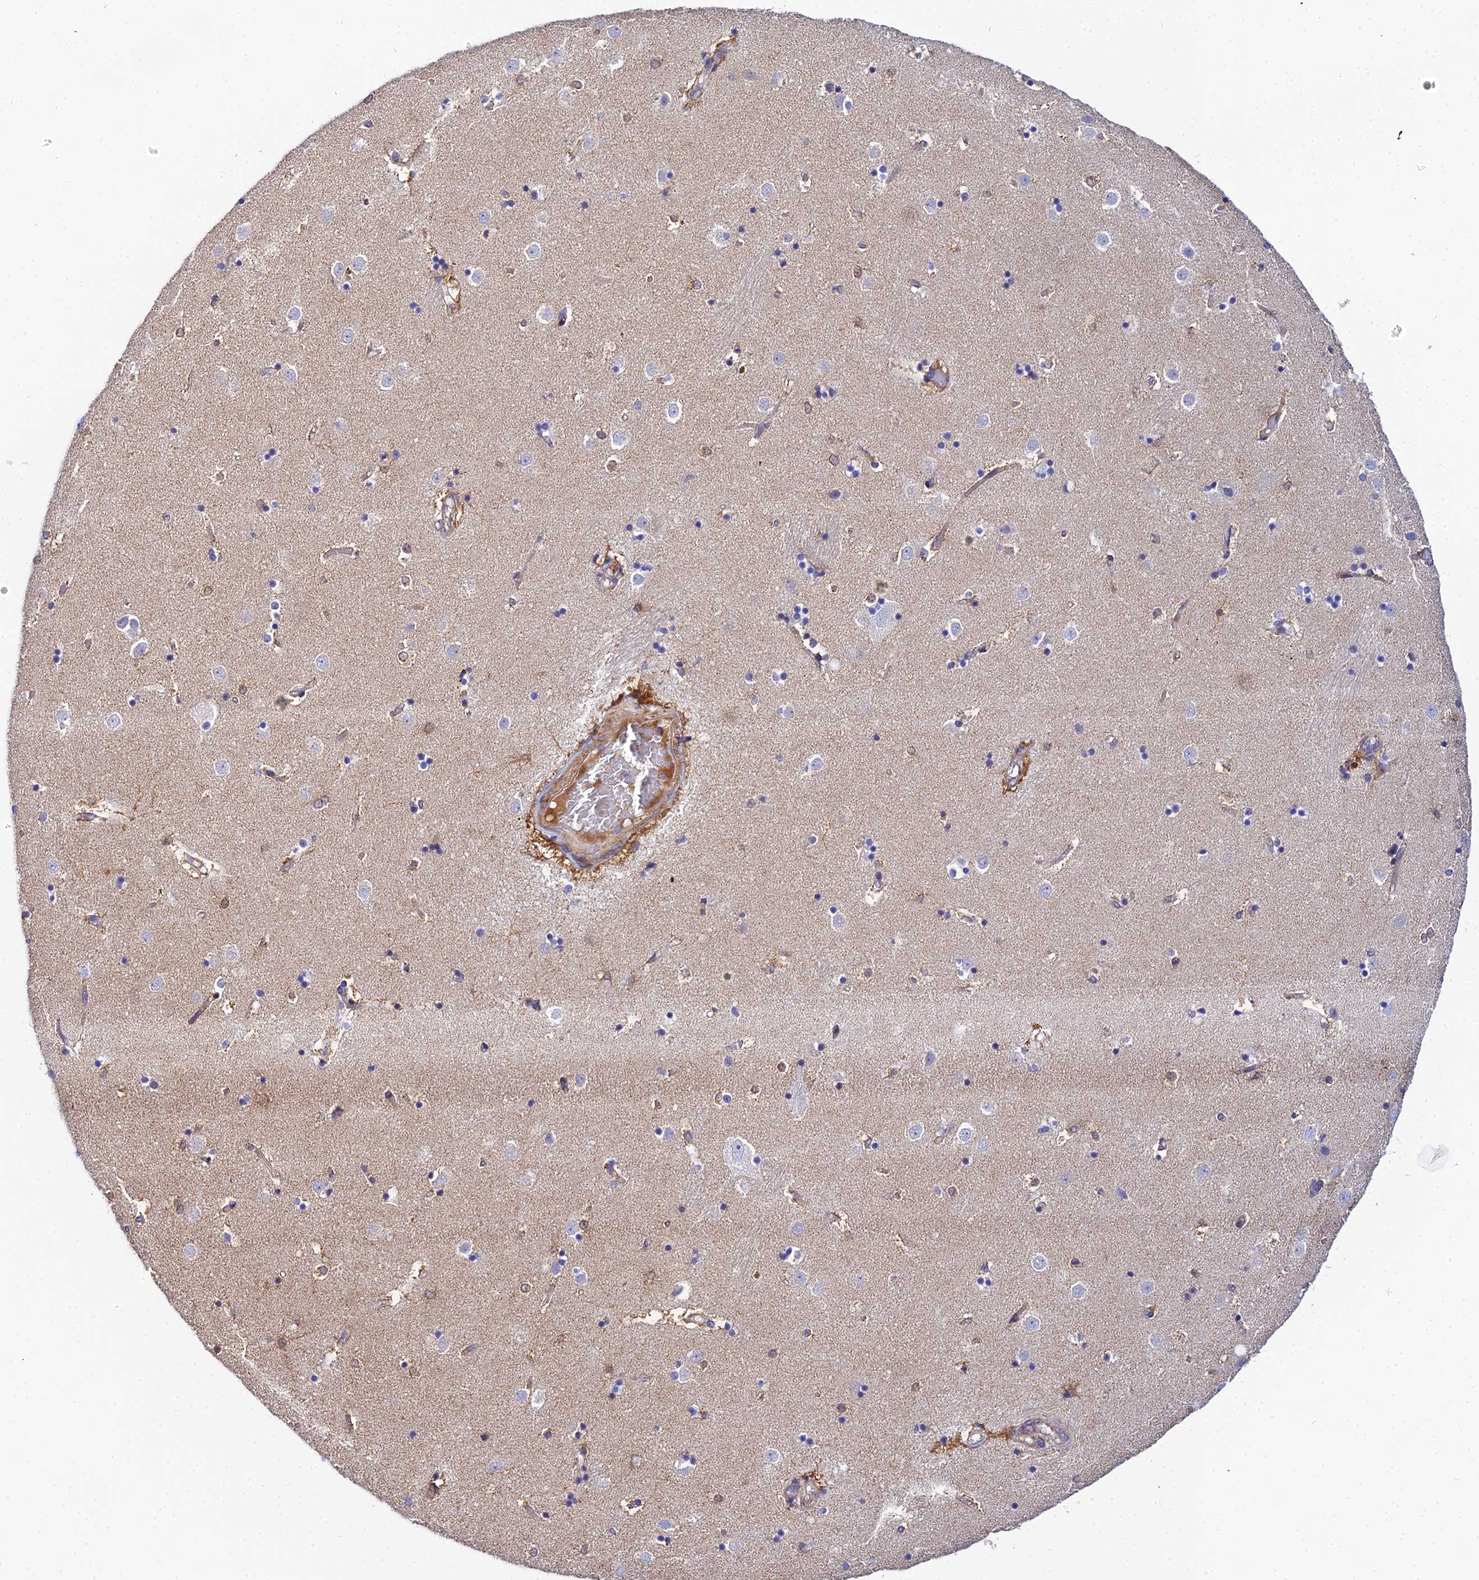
{"staining": {"intensity": "negative", "quantity": "none", "location": "none"}, "tissue": "caudate", "cell_type": "Glial cells", "image_type": "normal", "snomed": [{"axis": "morphology", "description": "Normal tissue, NOS"}, {"axis": "topography", "description": "Lateral ventricle wall"}], "caption": "This photomicrograph is of normal caudate stained with immunohistochemistry to label a protein in brown with the nuclei are counter-stained blue. There is no staining in glial cells. (Brightfield microscopy of DAB IHC at high magnification).", "gene": "ACOT1", "patient": {"sex": "female", "age": 52}}